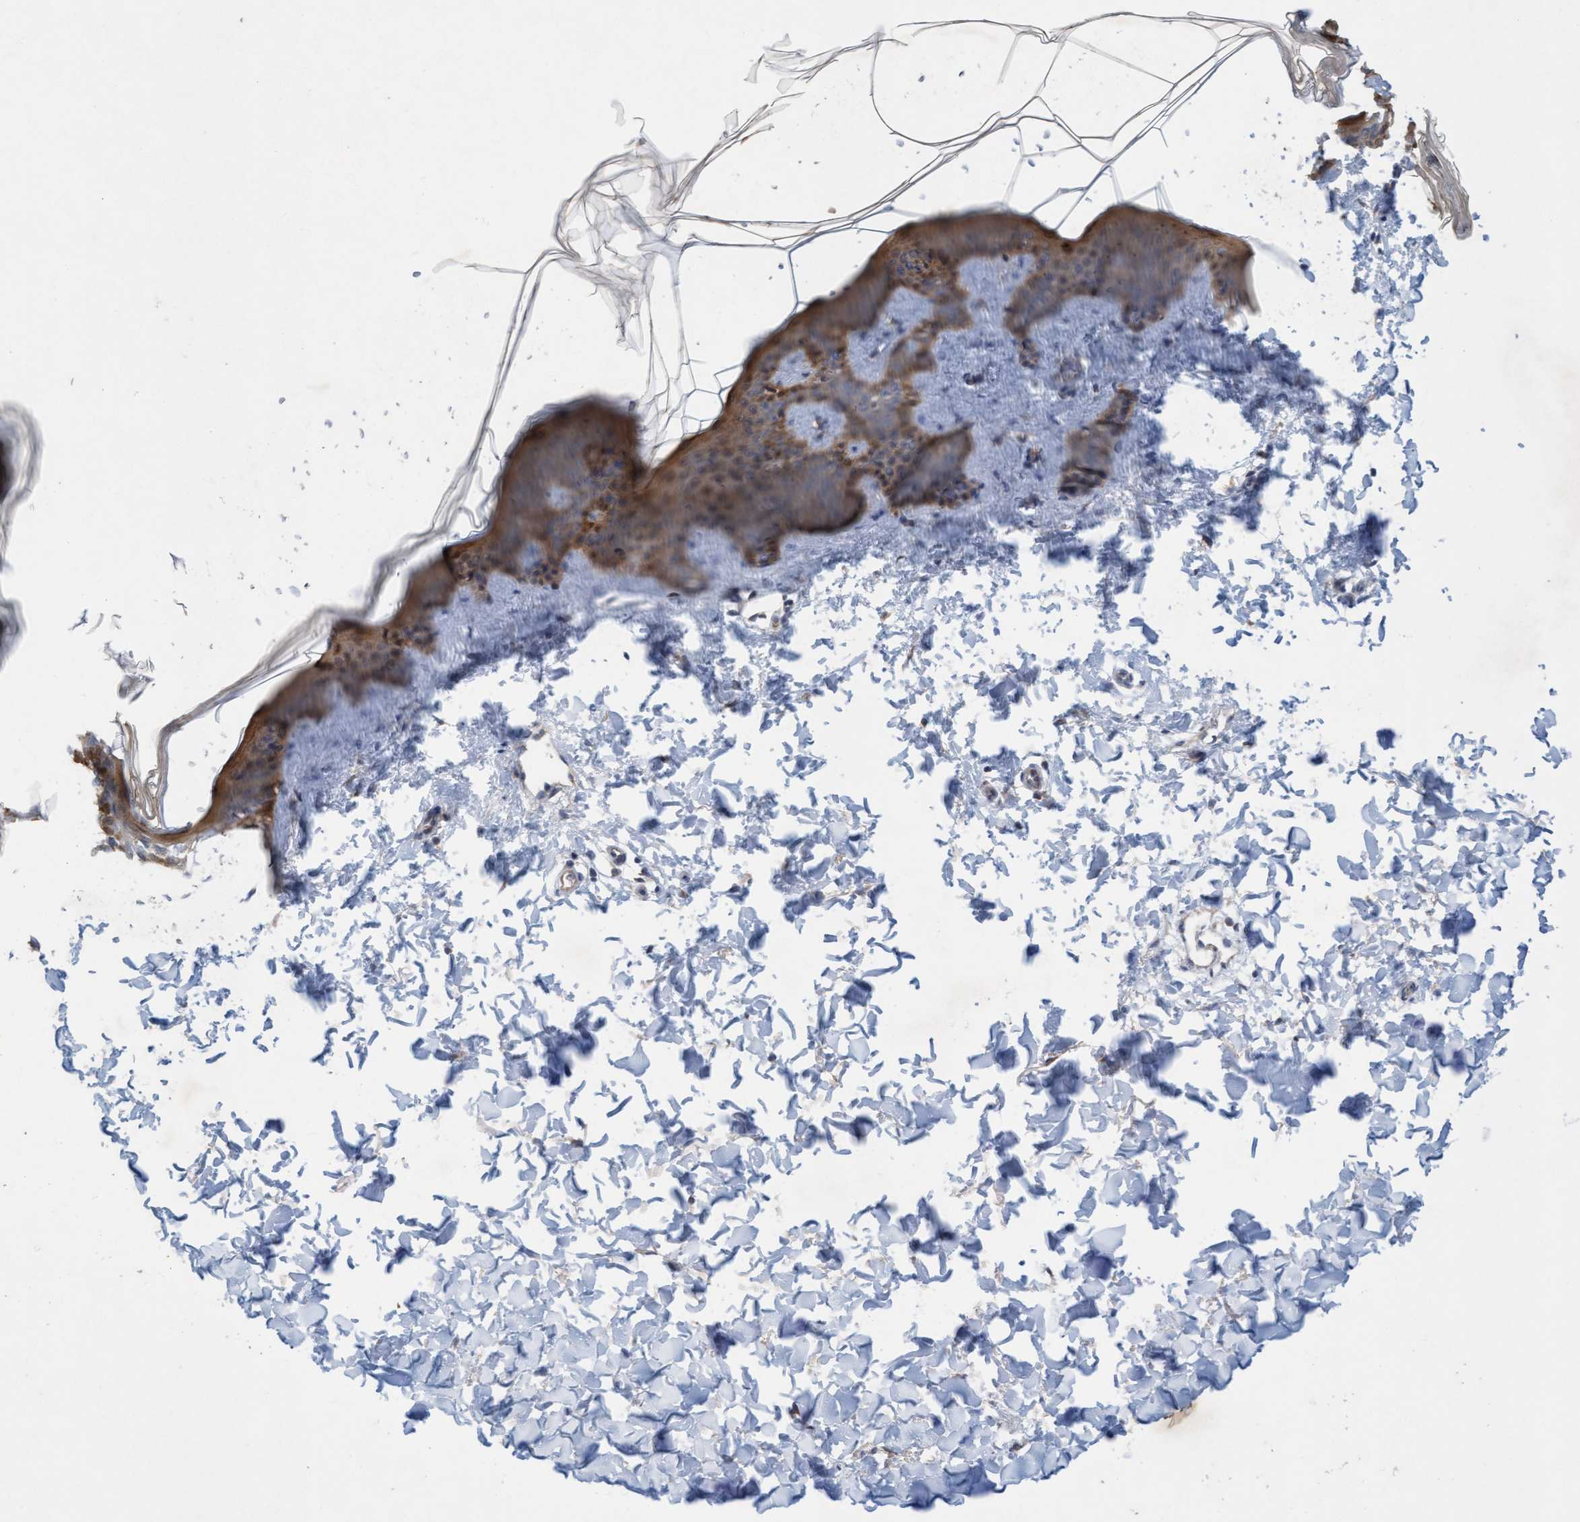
{"staining": {"intensity": "negative", "quantity": "none", "location": "none"}, "tissue": "skin", "cell_type": "Fibroblasts", "image_type": "normal", "snomed": [{"axis": "morphology", "description": "Normal tissue, NOS"}, {"axis": "topography", "description": "Skin"}], "caption": "This photomicrograph is of benign skin stained with immunohistochemistry to label a protein in brown with the nuclei are counter-stained blue. There is no expression in fibroblasts. (Stains: DAB IHC with hematoxylin counter stain, Microscopy: brightfield microscopy at high magnification).", "gene": "DDHD2", "patient": {"sex": "female", "age": 17}}